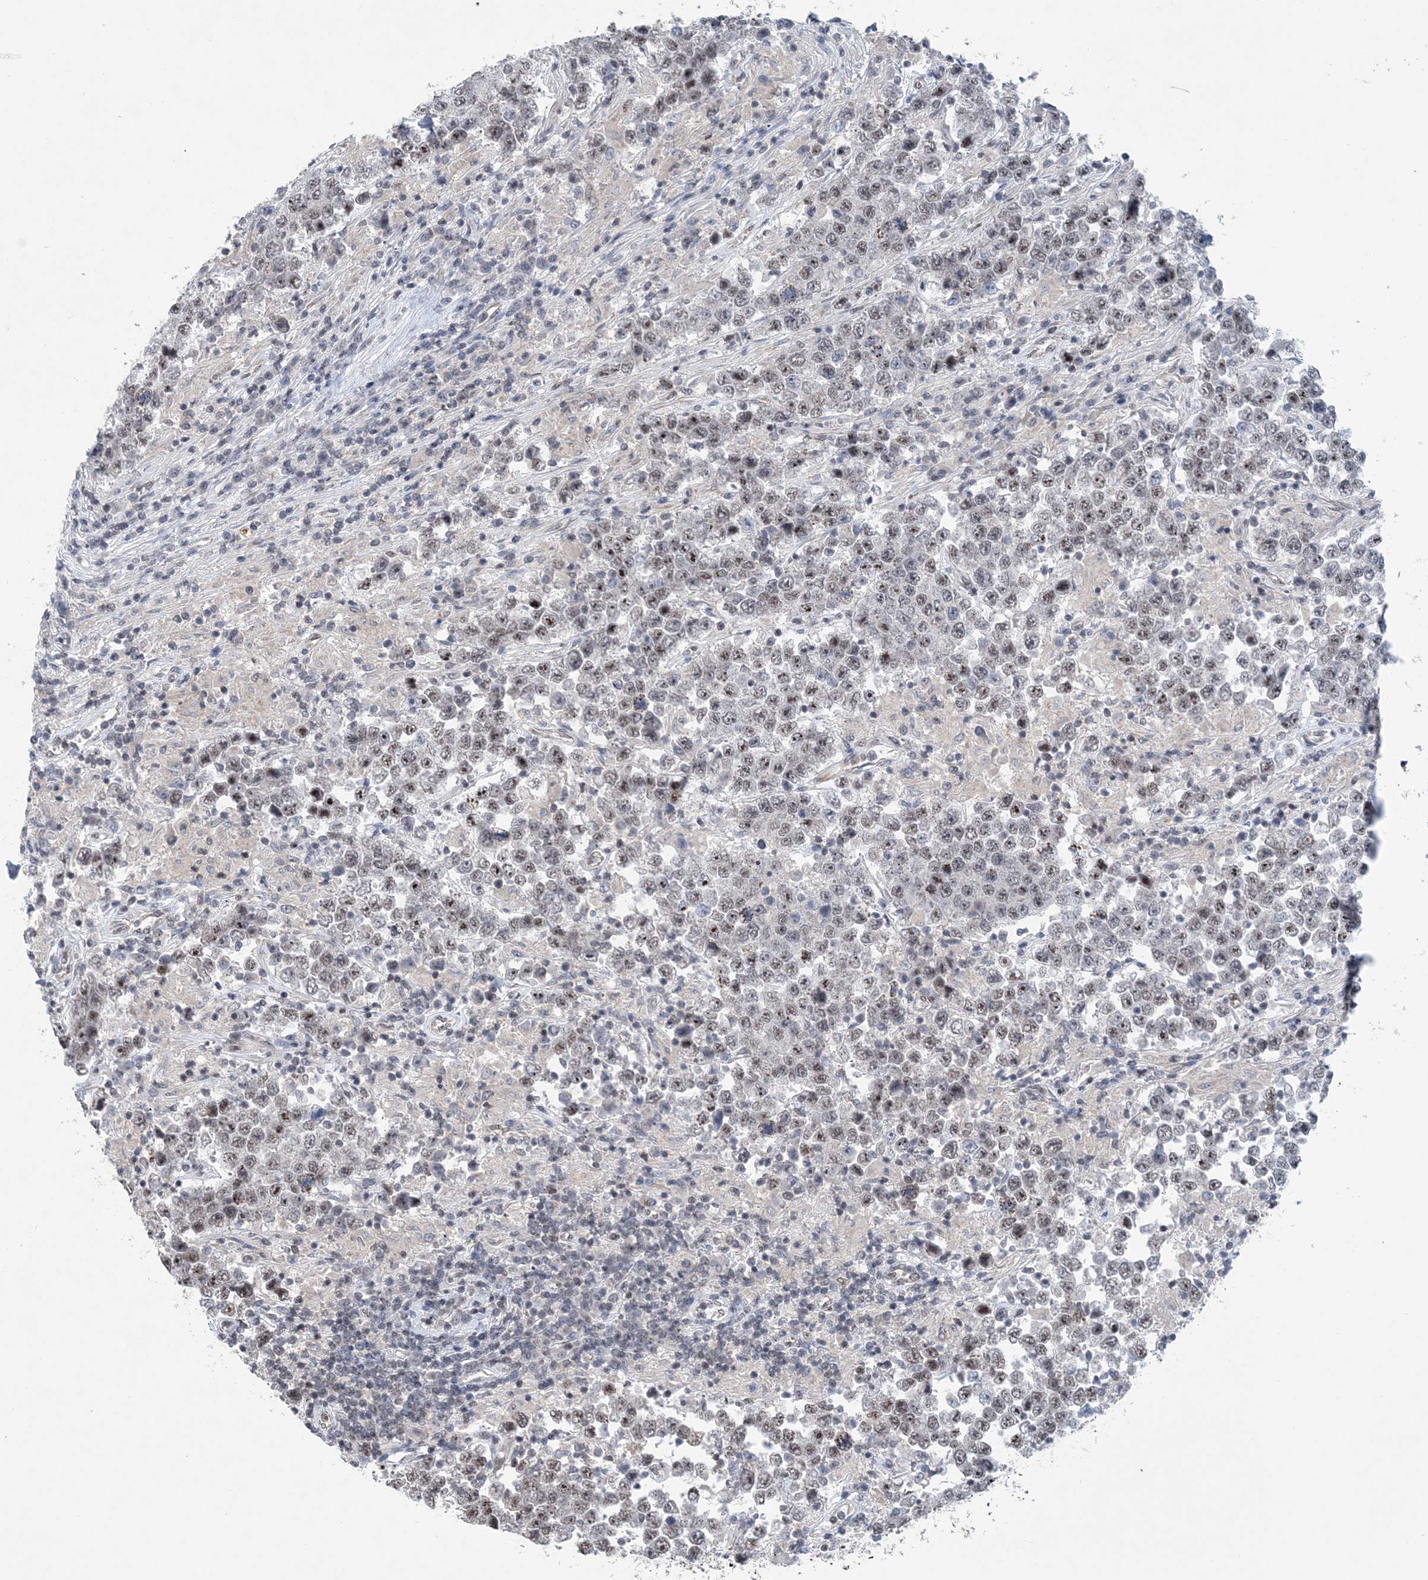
{"staining": {"intensity": "moderate", "quantity": ">75%", "location": "nuclear"}, "tissue": "testis cancer", "cell_type": "Tumor cells", "image_type": "cancer", "snomed": [{"axis": "morphology", "description": "Normal tissue, NOS"}, {"axis": "morphology", "description": "Urothelial carcinoma, High grade"}, {"axis": "morphology", "description": "Seminoma, NOS"}, {"axis": "morphology", "description": "Carcinoma, Embryonal, NOS"}, {"axis": "topography", "description": "Urinary bladder"}, {"axis": "topography", "description": "Testis"}], "caption": "Protein staining exhibits moderate nuclear staining in approximately >75% of tumor cells in testis cancer. (Brightfield microscopy of DAB IHC at high magnification).", "gene": "CCDC152", "patient": {"sex": "male", "age": 41}}